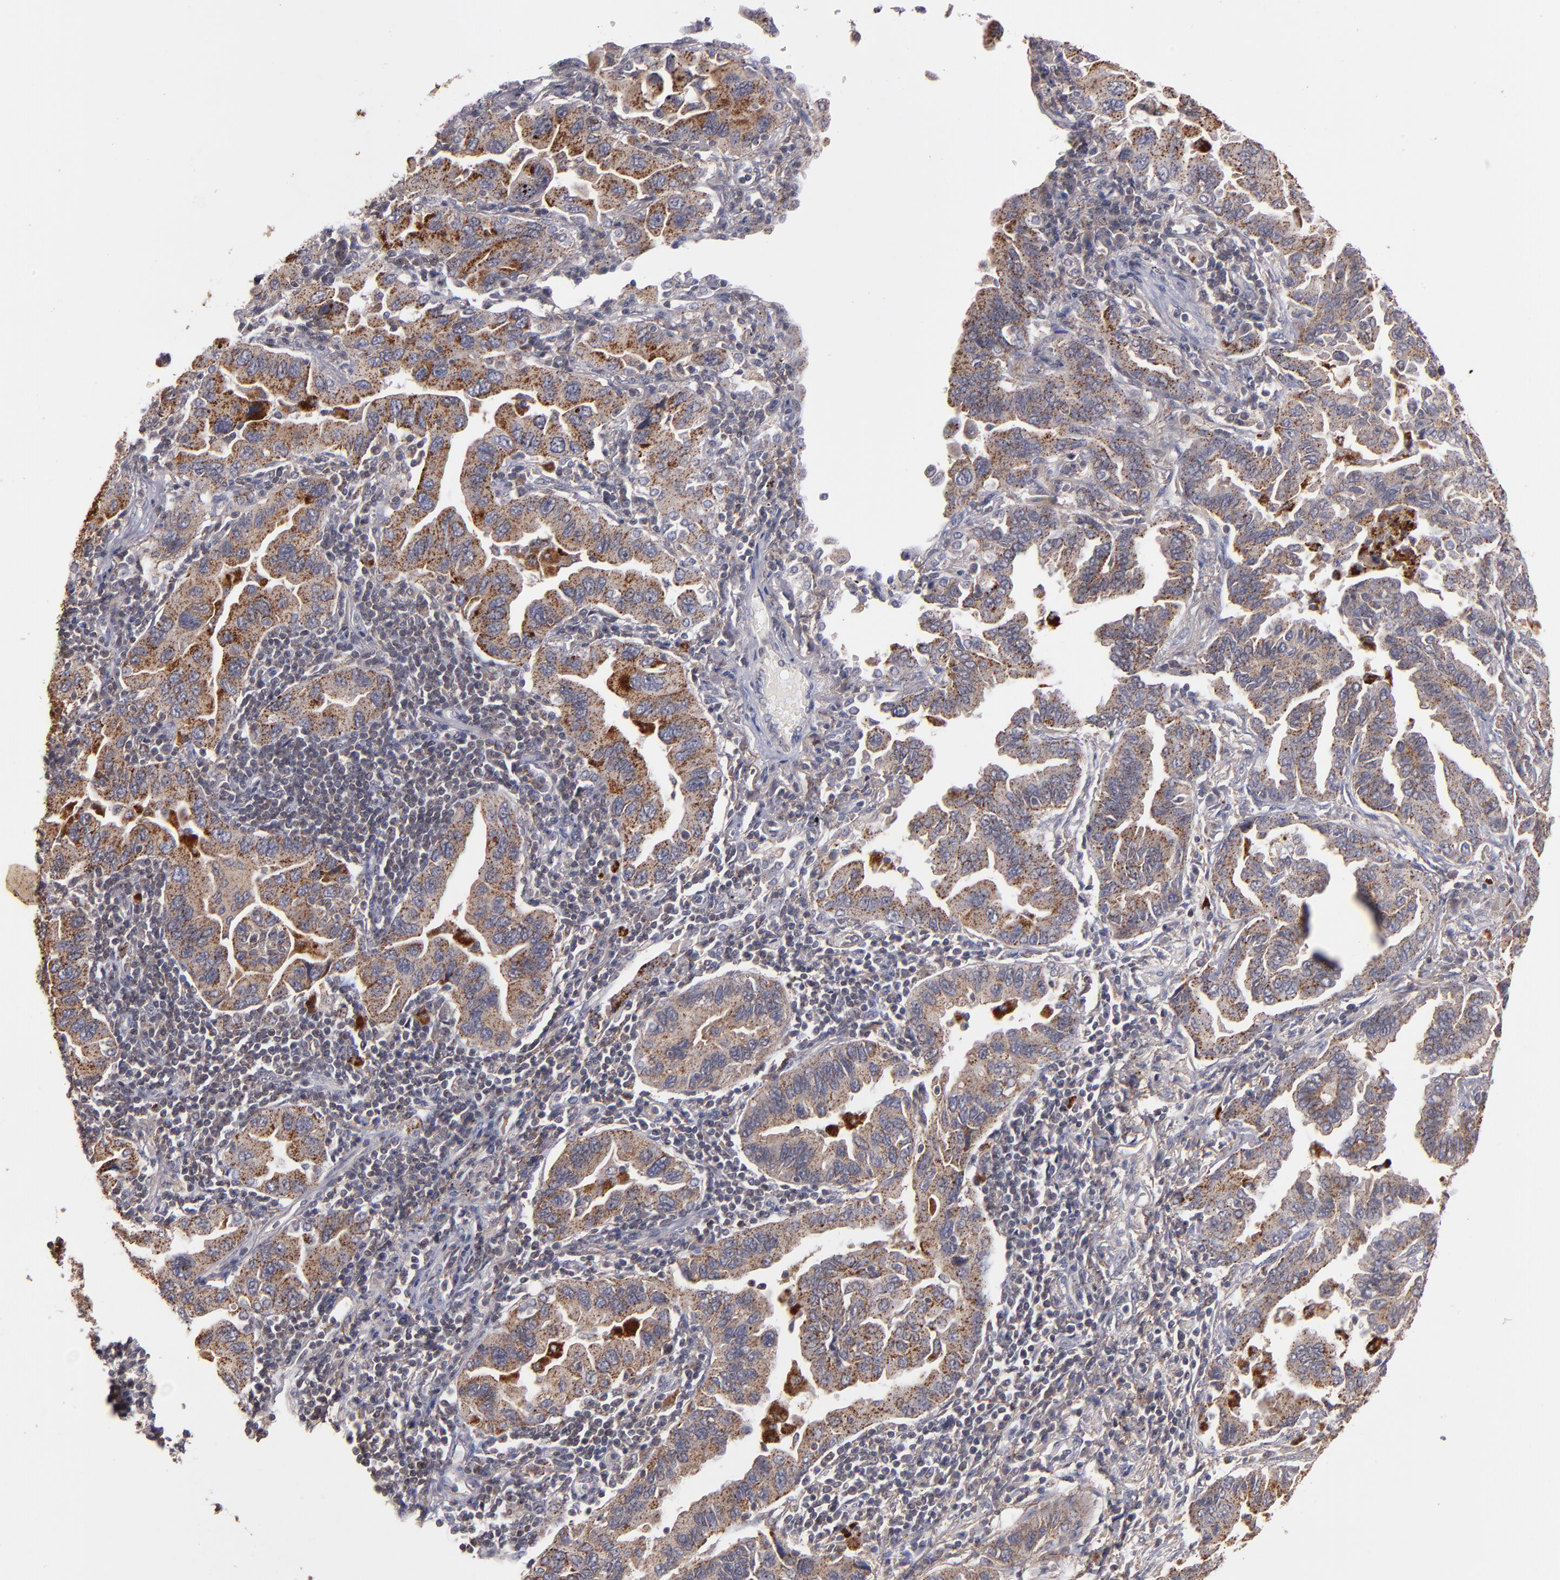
{"staining": {"intensity": "moderate", "quantity": ">75%", "location": "cytoplasmic/membranous"}, "tissue": "lung cancer", "cell_type": "Tumor cells", "image_type": "cancer", "snomed": [{"axis": "morphology", "description": "Adenocarcinoma, NOS"}, {"axis": "topography", "description": "Lung"}], "caption": "Immunohistochemistry (IHC) (DAB) staining of human adenocarcinoma (lung) displays moderate cytoplasmic/membranous protein staining in approximately >75% of tumor cells. Using DAB (3,3'-diaminobenzidine) (brown) and hematoxylin (blue) stains, captured at high magnification using brightfield microscopy.", "gene": "SYP", "patient": {"sex": "female", "age": 65}}